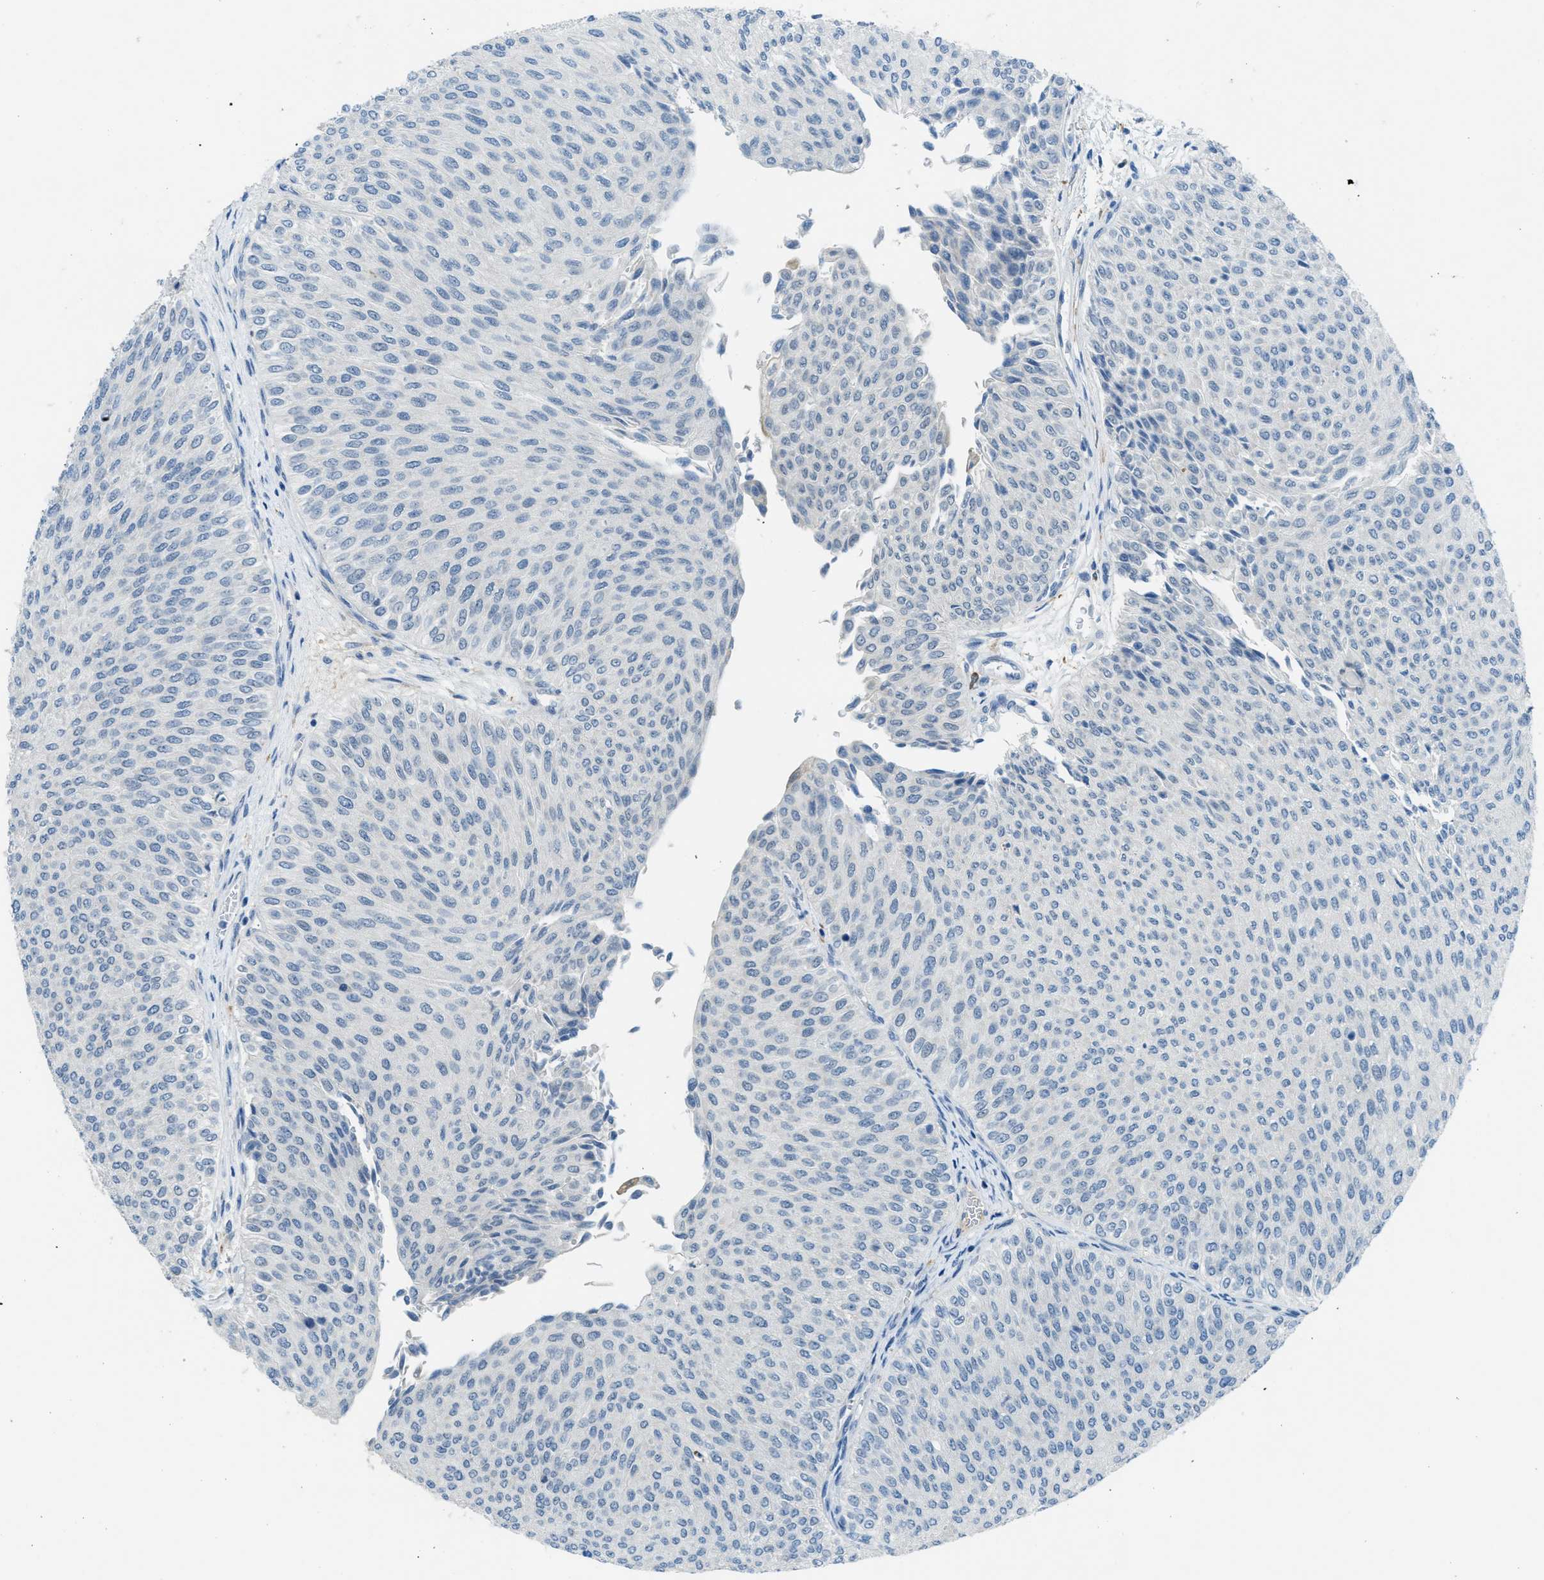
{"staining": {"intensity": "negative", "quantity": "none", "location": "none"}, "tissue": "urothelial cancer", "cell_type": "Tumor cells", "image_type": "cancer", "snomed": [{"axis": "morphology", "description": "Urothelial carcinoma, Low grade"}, {"axis": "topography", "description": "Urinary bladder"}], "caption": "IHC histopathology image of neoplastic tissue: human urothelial carcinoma (low-grade) stained with DAB reveals no significant protein staining in tumor cells.", "gene": "KLHL8", "patient": {"sex": "male", "age": 78}}